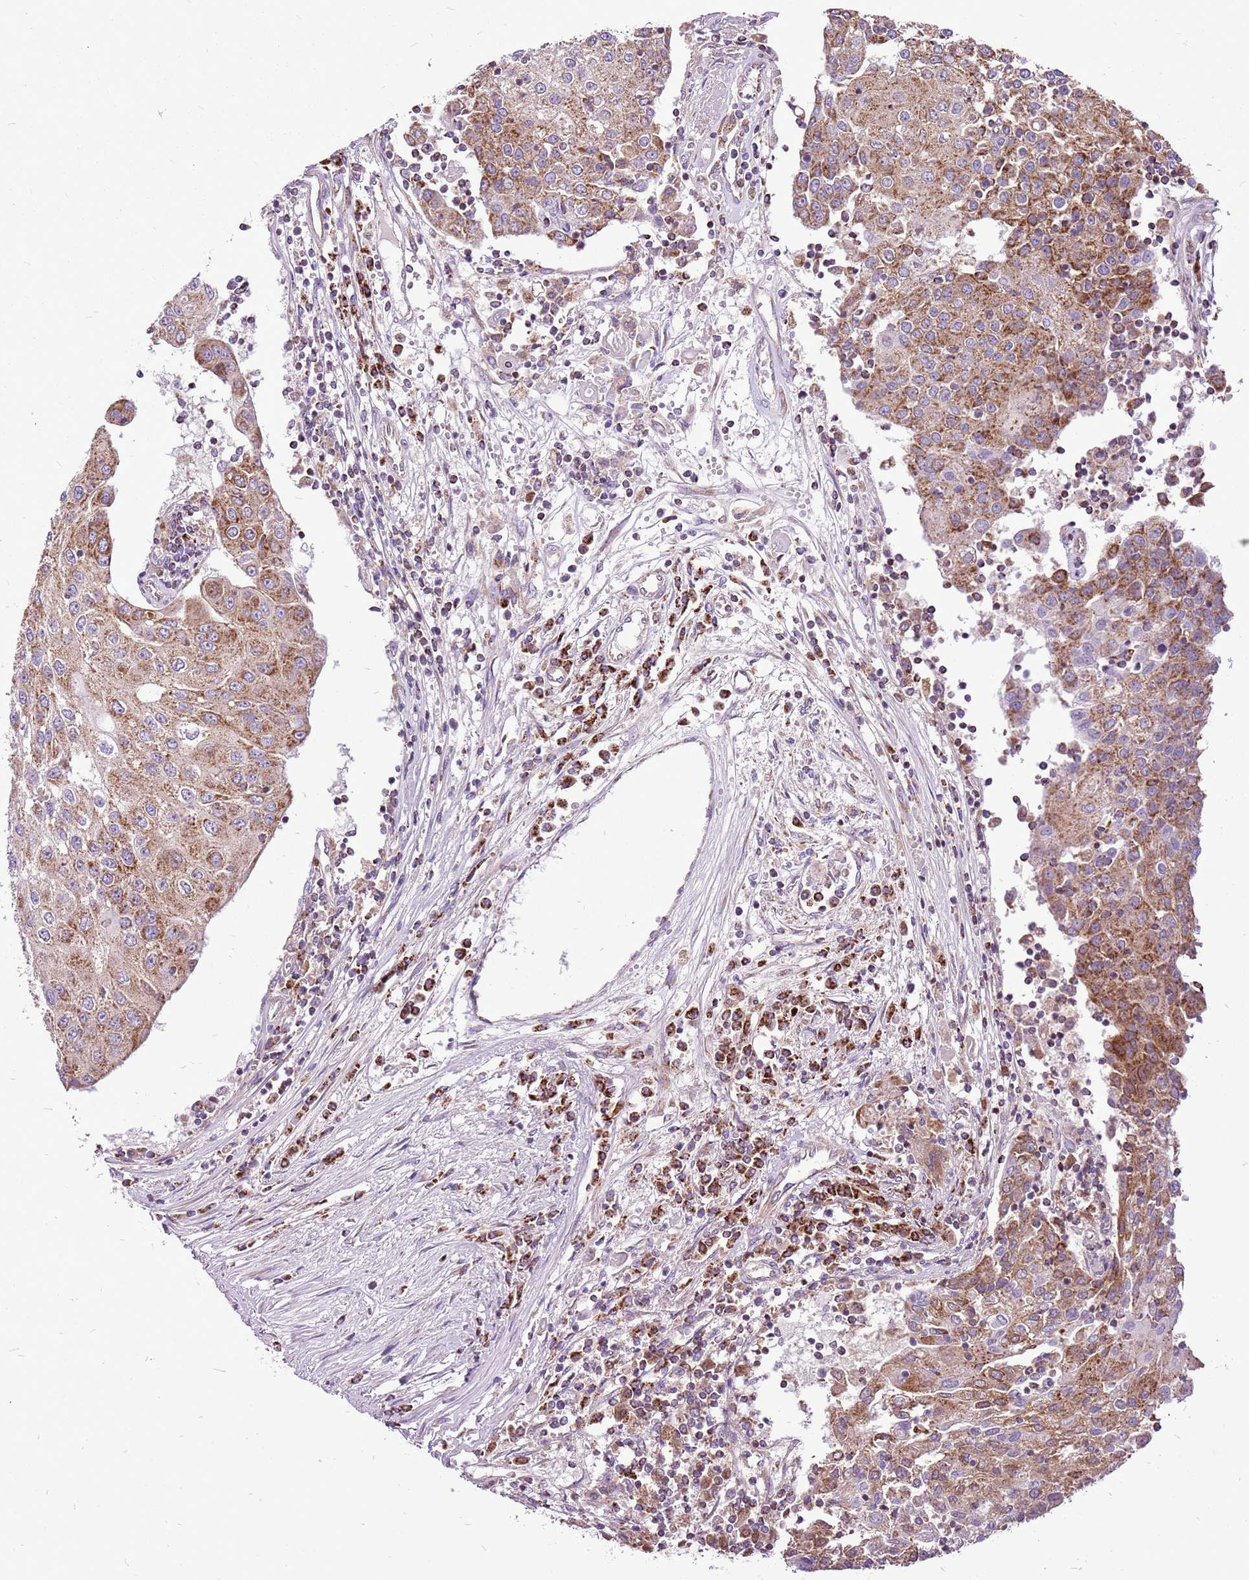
{"staining": {"intensity": "moderate", "quantity": ">75%", "location": "cytoplasmic/membranous"}, "tissue": "urothelial cancer", "cell_type": "Tumor cells", "image_type": "cancer", "snomed": [{"axis": "morphology", "description": "Urothelial carcinoma, High grade"}, {"axis": "topography", "description": "Urinary bladder"}], "caption": "Tumor cells reveal medium levels of moderate cytoplasmic/membranous staining in about >75% of cells in human urothelial cancer.", "gene": "GCDH", "patient": {"sex": "female", "age": 85}}